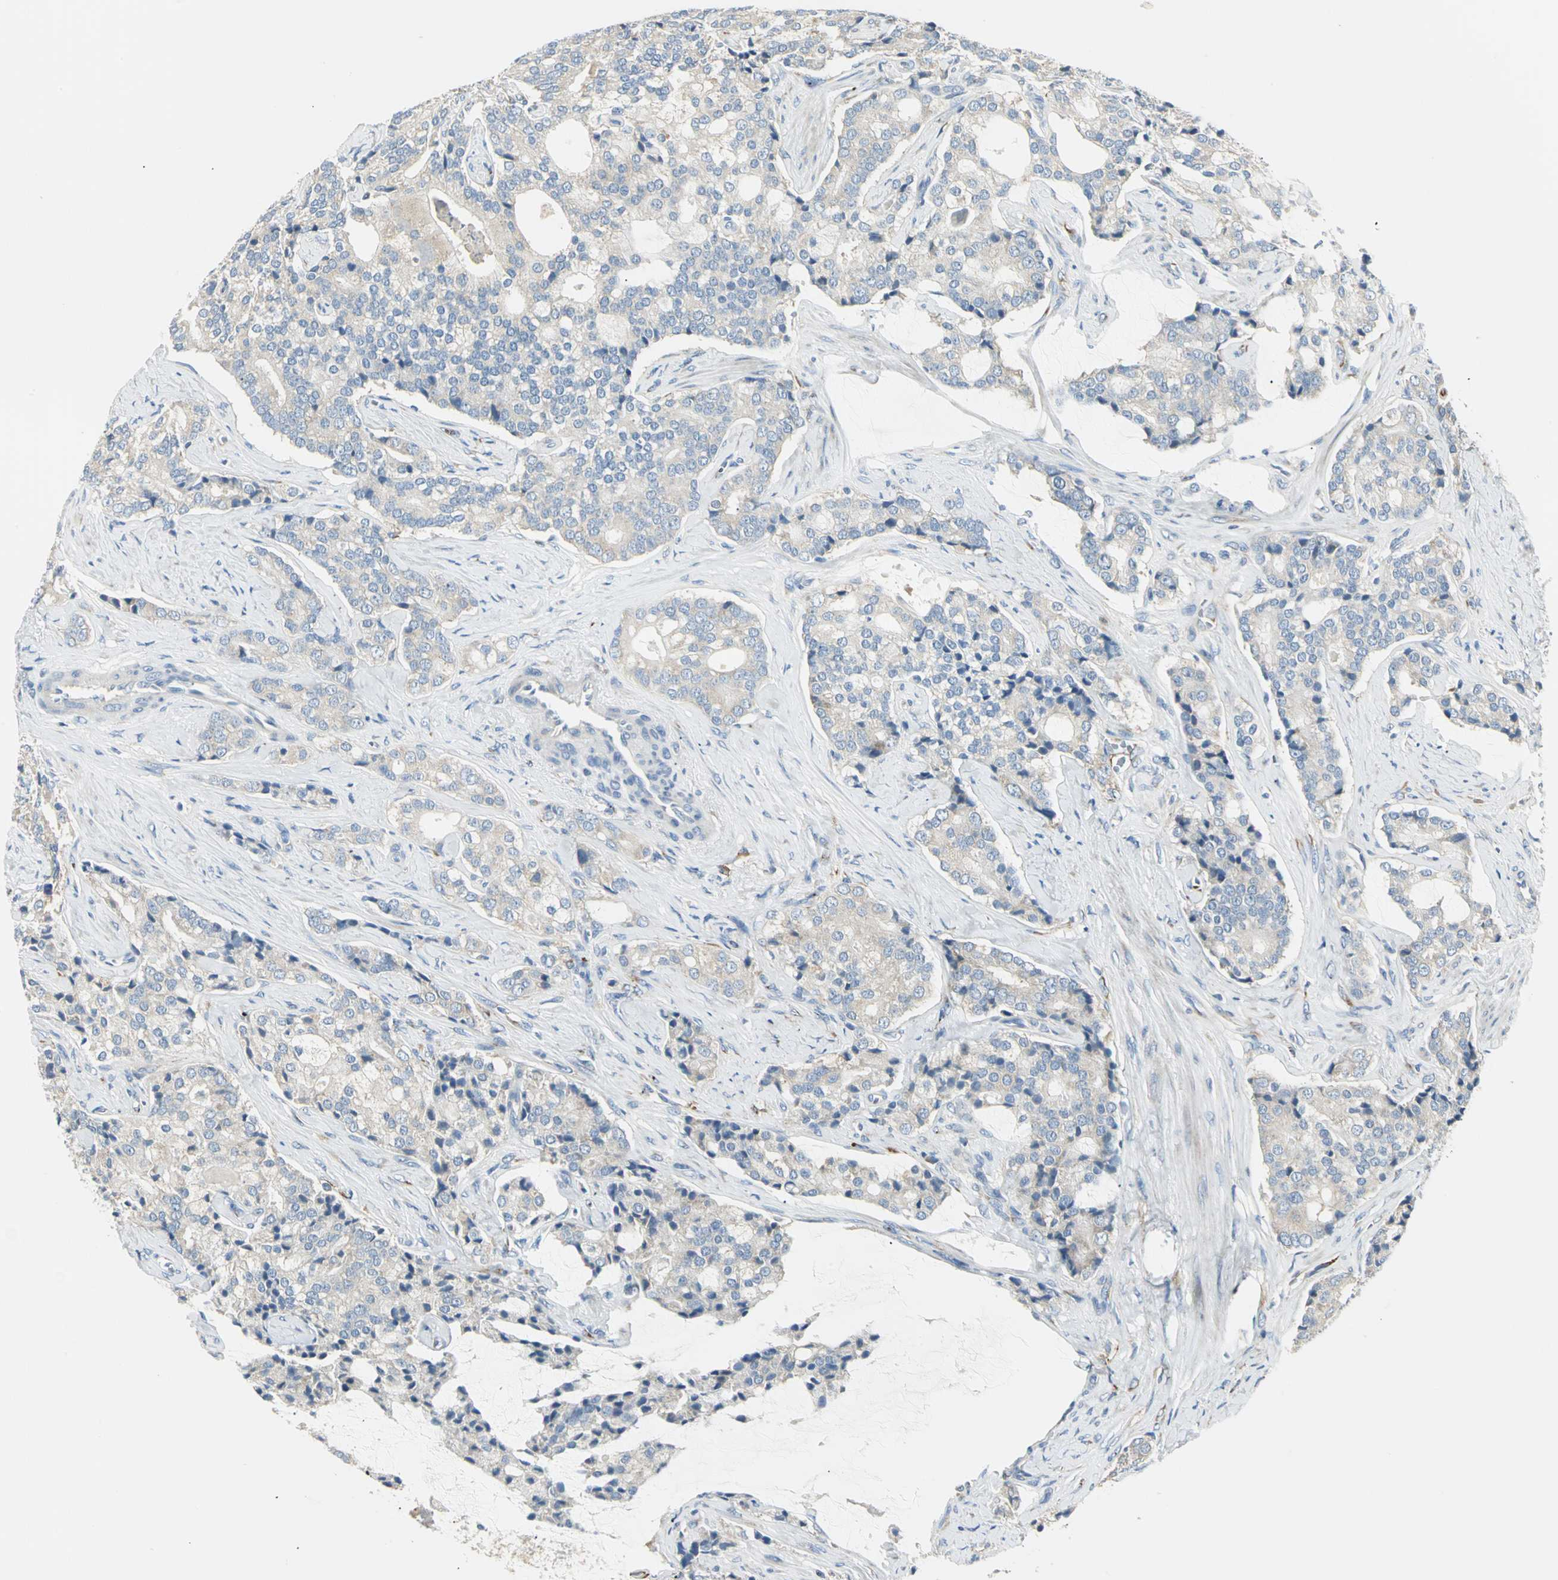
{"staining": {"intensity": "weak", "quantity": "25%-75%", "location": "cytoplasmic/membranous"}, "tissue": "prostate cancer", "cell_type": "Tumor cells", "image_type": "cancer", "snomed": [{"axis": "morphology", "description": "Adenocarcinoma, Low grade"}, {"axis": "topography", "description": "Prostate"}], "caption": "This photomicrograph shows immunohistochemistry staining of prostate adenocarcinoma (low-grade), with low weak cytoplasmic/membranous positivity in approximately 25%-75% of tumor cells.", "gene": "B3GNT2", "patient": {"sex": "male", "age": 58}}